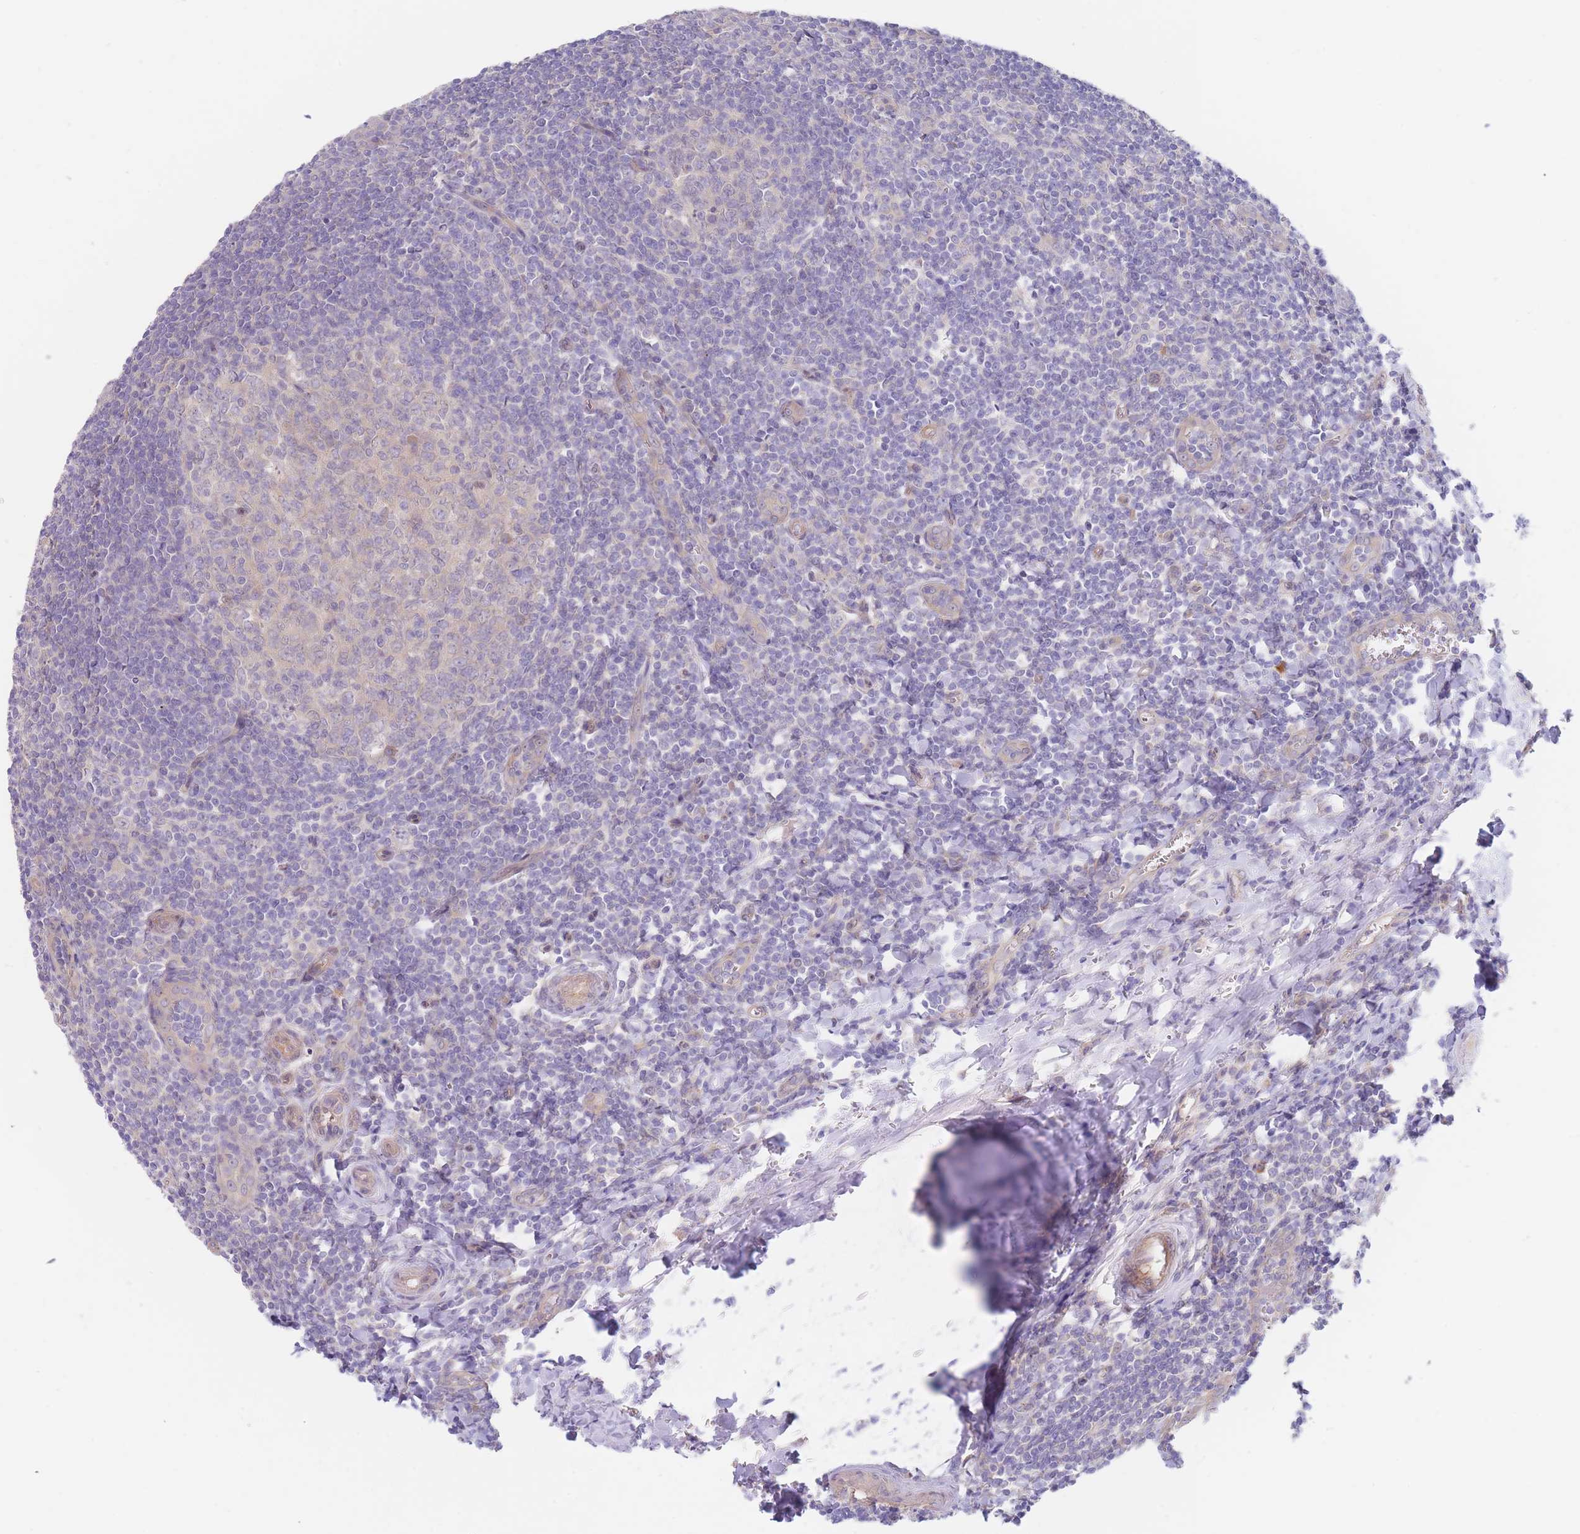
{"staining": {"intensity": "negative", "quantity": "none", "location": "none"}, "tissue": "tonsil", "cell_type": "Germinal center cells", "image_type": "normal", "snomed": [{"axis": "morphology", "description": "Normal tissue, NOS"}, {"axis": "topography", "description": "Tonsil"}], "caption": "Germinal center cells are negative for protein expression in normal human tonsil.", "gene": "ZNF281", "patient": {"sex": "male", "age": 27}}